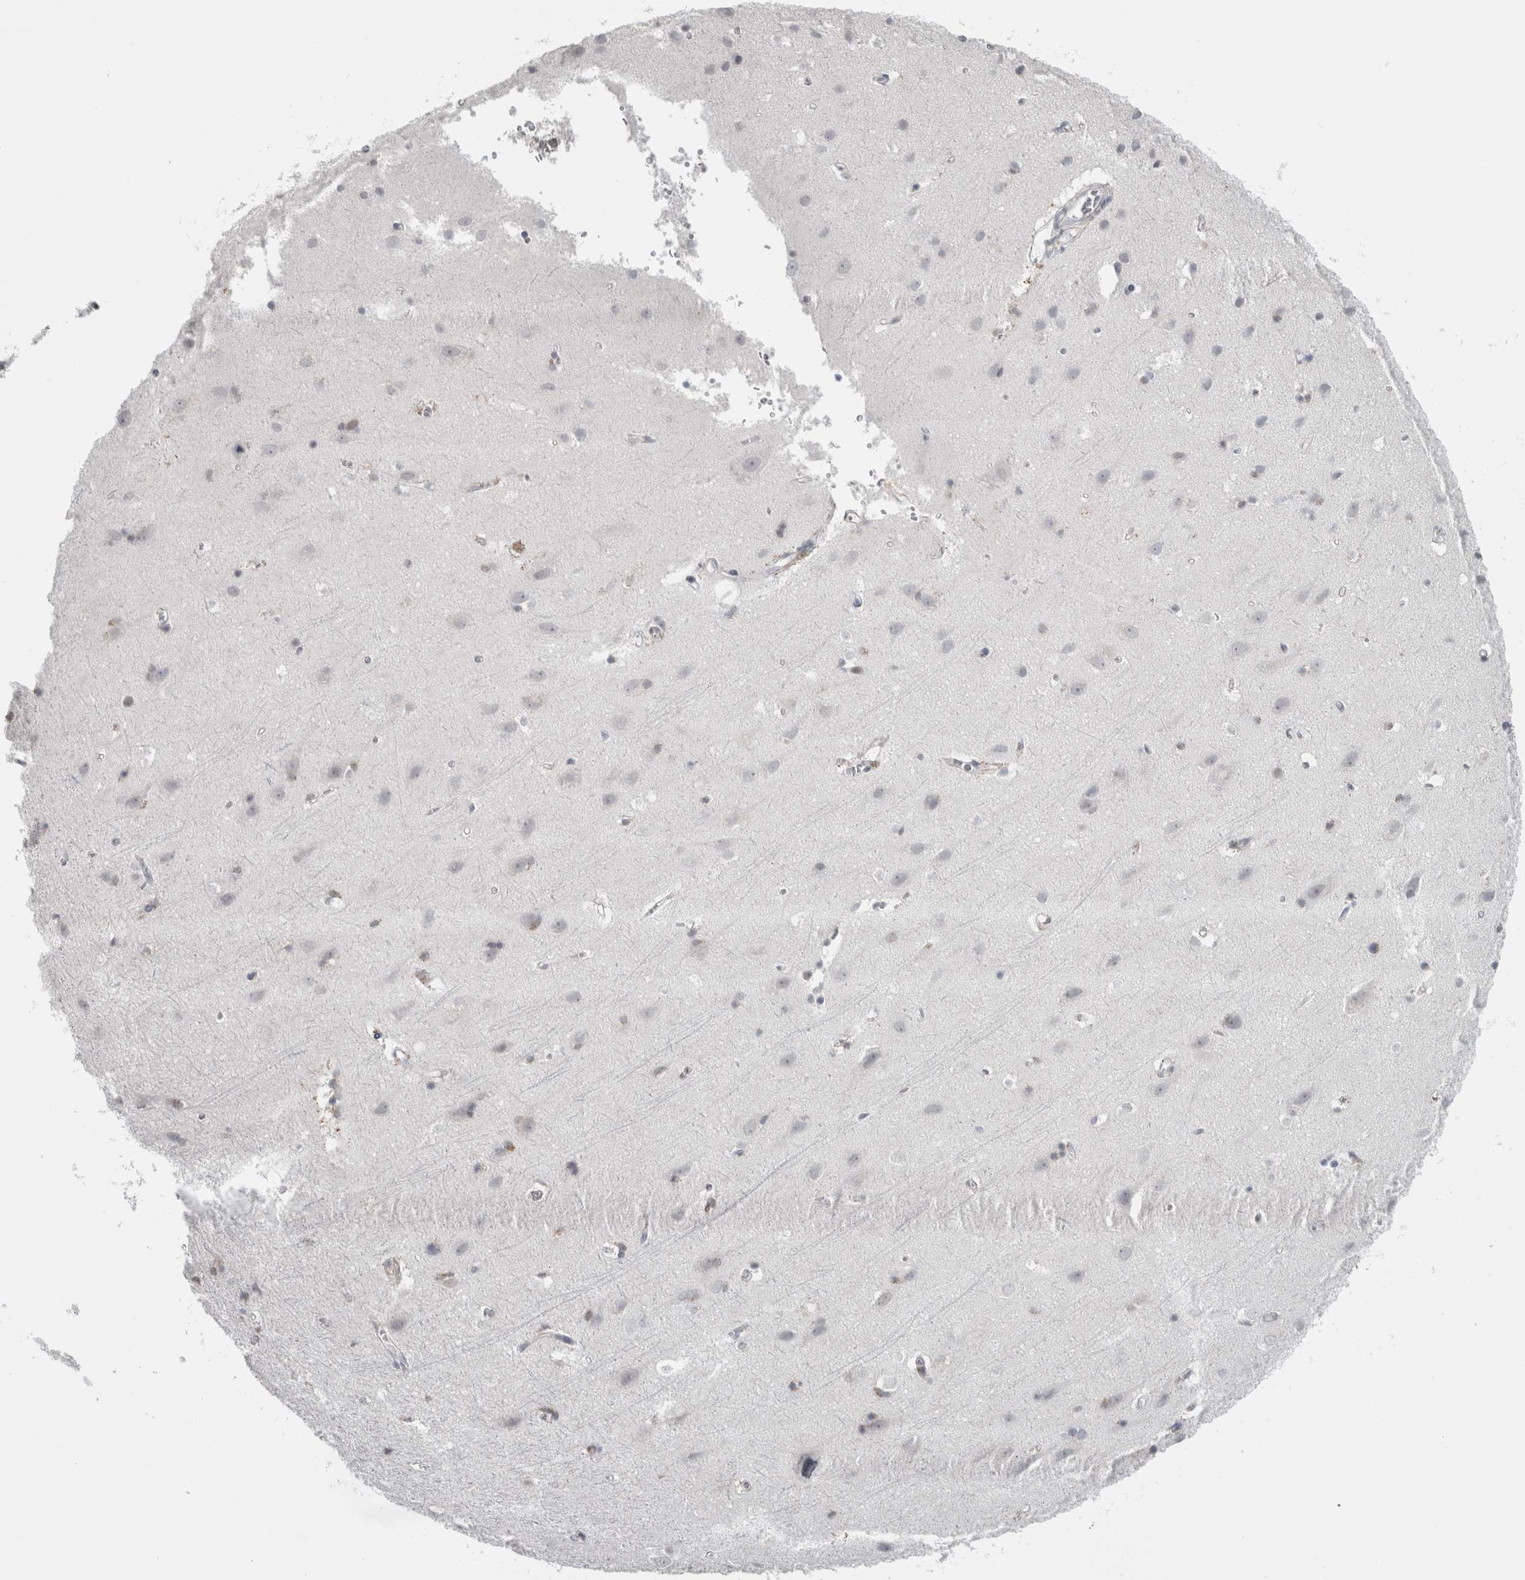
{"staining": {"intensity": "negative", "quantity": "none", "location": "none"}, "tissue": "cerebral cortex", "cell_type": "Endothelial cells", "image_type": "normal", "snomed": [{"axis": "morphology", "description": "Normal tissue, NOS"}, {"axis": "topography", "description": "Cerebral cortex"}], "caption": "DAB immunohistochemical staining of normal cerebral cortex demonstrates no significant expression in endothelial cells.", "gene": "PLIN1", "patient": {"sex": "male", "age": 54}}